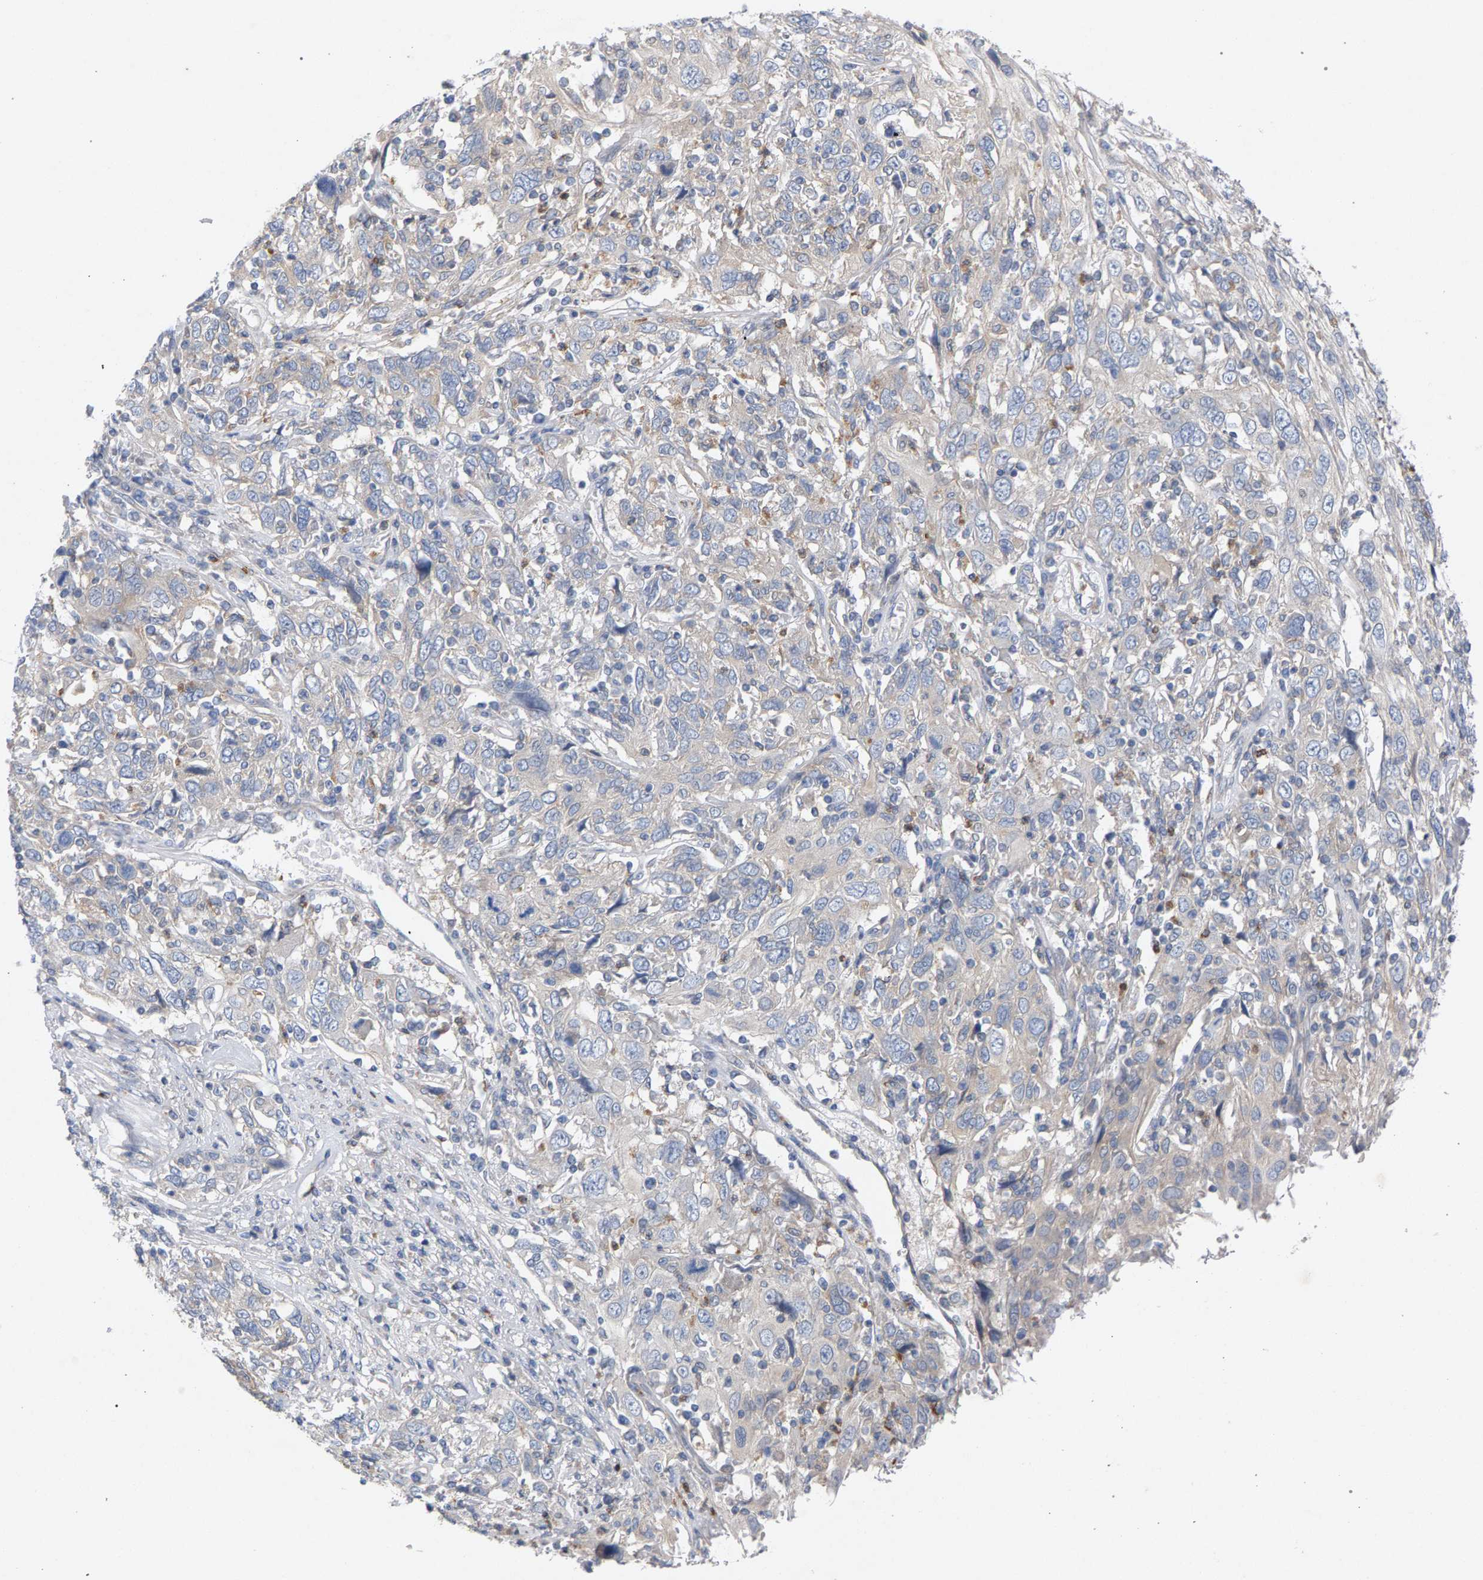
{"staining": {"intensity": "weak", "quantity": "<25%", "location": "cytoplasmic/membranous"}, "tissue": "cervical cancer", "cell_type": "Tumor cells", "image_type": "cancer", "snomed": [{"axis": "morphology", "description": "Squamous cell carcinoma, NOS"}, {"axis": "topography", "description": "Cervix"}], "caption": "Cervical cancer (squamous cell carcinoma) stained for a protein using immunohistochemistry (IHC) reveals no staining tumor cells.", "gene": "MAMDC2", "patient": {"sex": "female", "age": 46}}